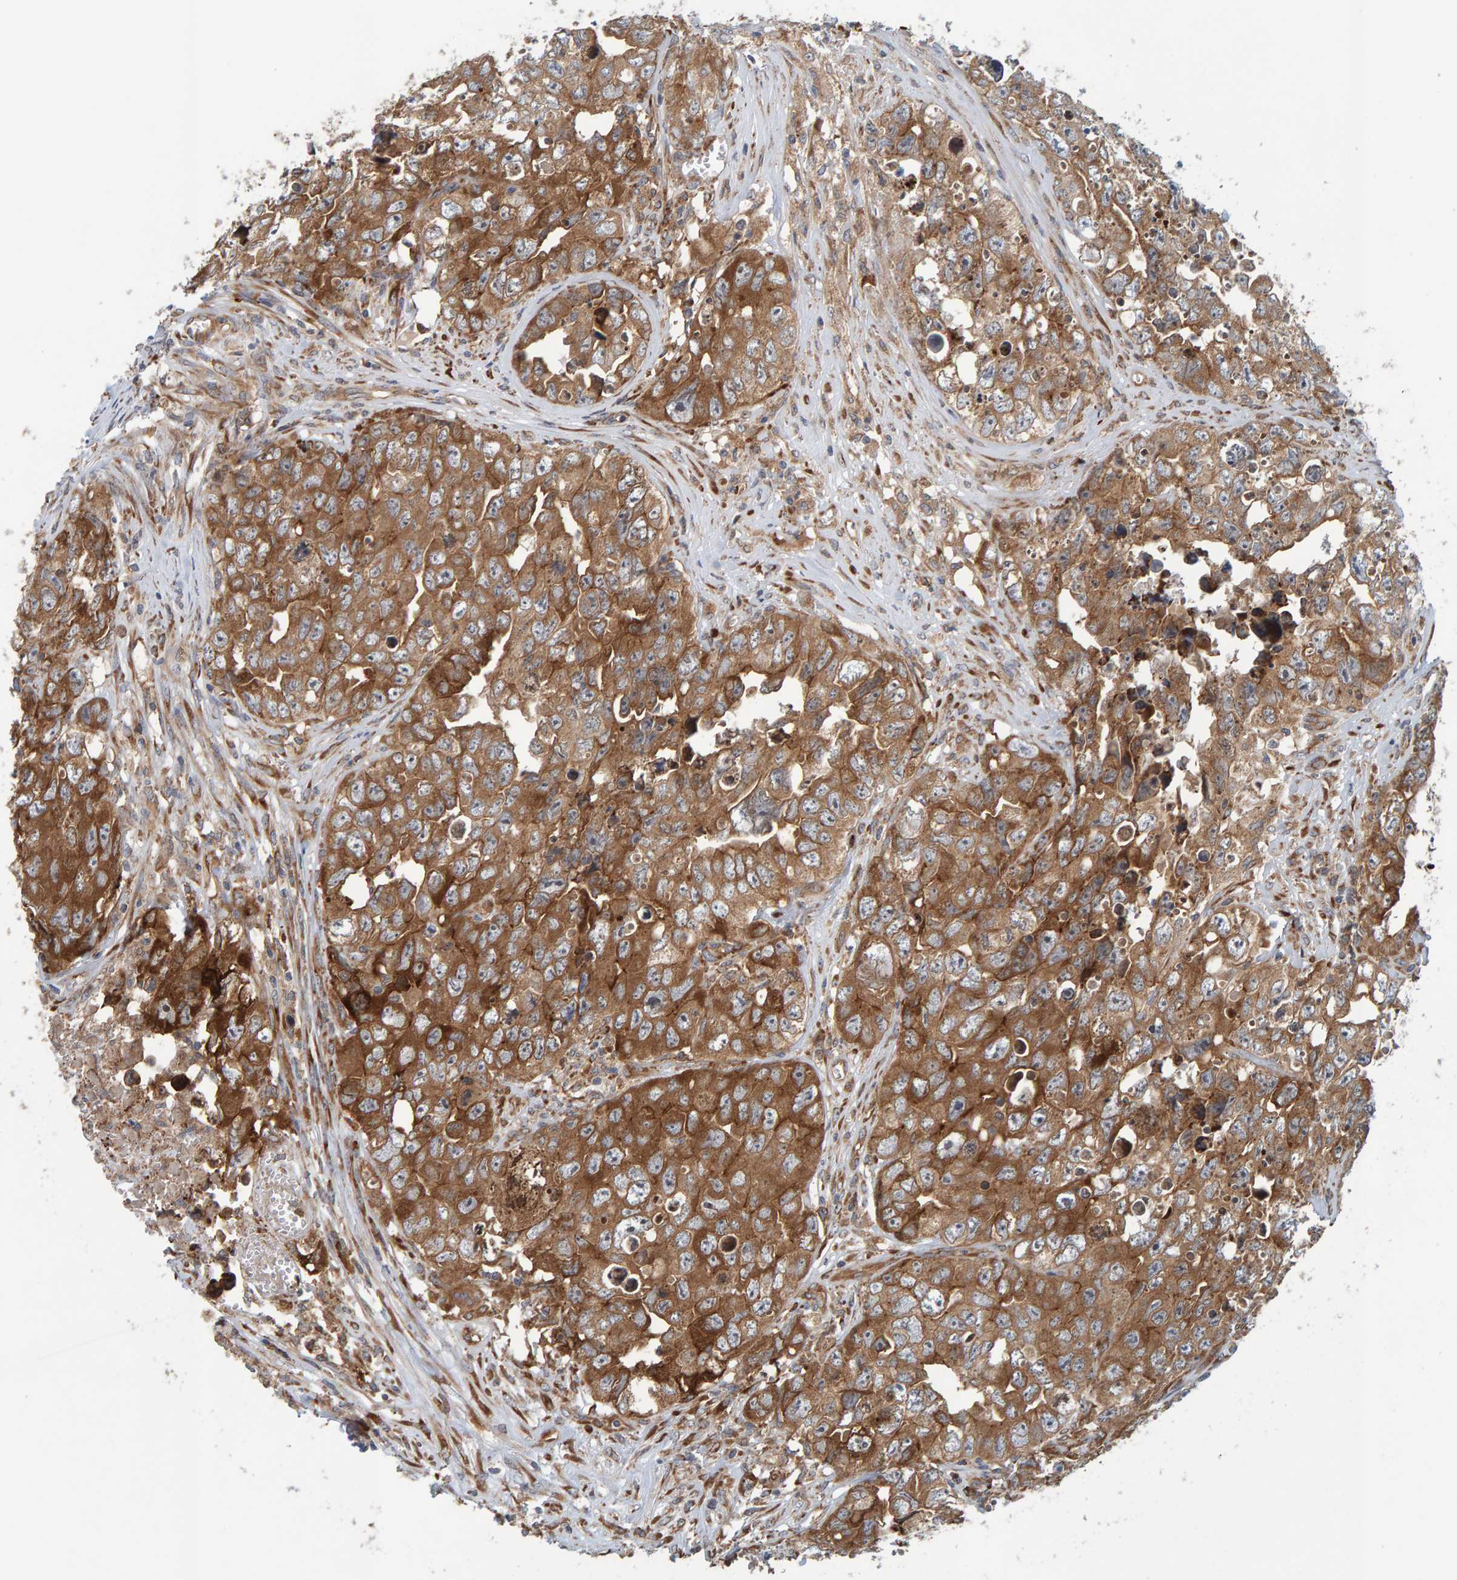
{"staining": {"intensity": "moderate", "quantity": ">75%", "location": "cytoplasmic/membranous"}, "tissue": "testis cancer", "cell_type": "Tumor cells", "image_type": "cancer", "snomed": [{"axis": "morphology", "description": "Seminoma, NOS"}, {"axis": "morphology", "description": "Carcinoma, Embryonal, NOS"}, {"axis": "topography", "description": "Testis"}], "caption": "IHC (DAB (3,3'-diaminobenzidine)) staining of human testis cancer reveals moderate cytoplasmic/membranous protein staining in approximately >75% of tumor cells.", "gene": "BAIAP2", "patient": {"sex": "male", "age": 43}}